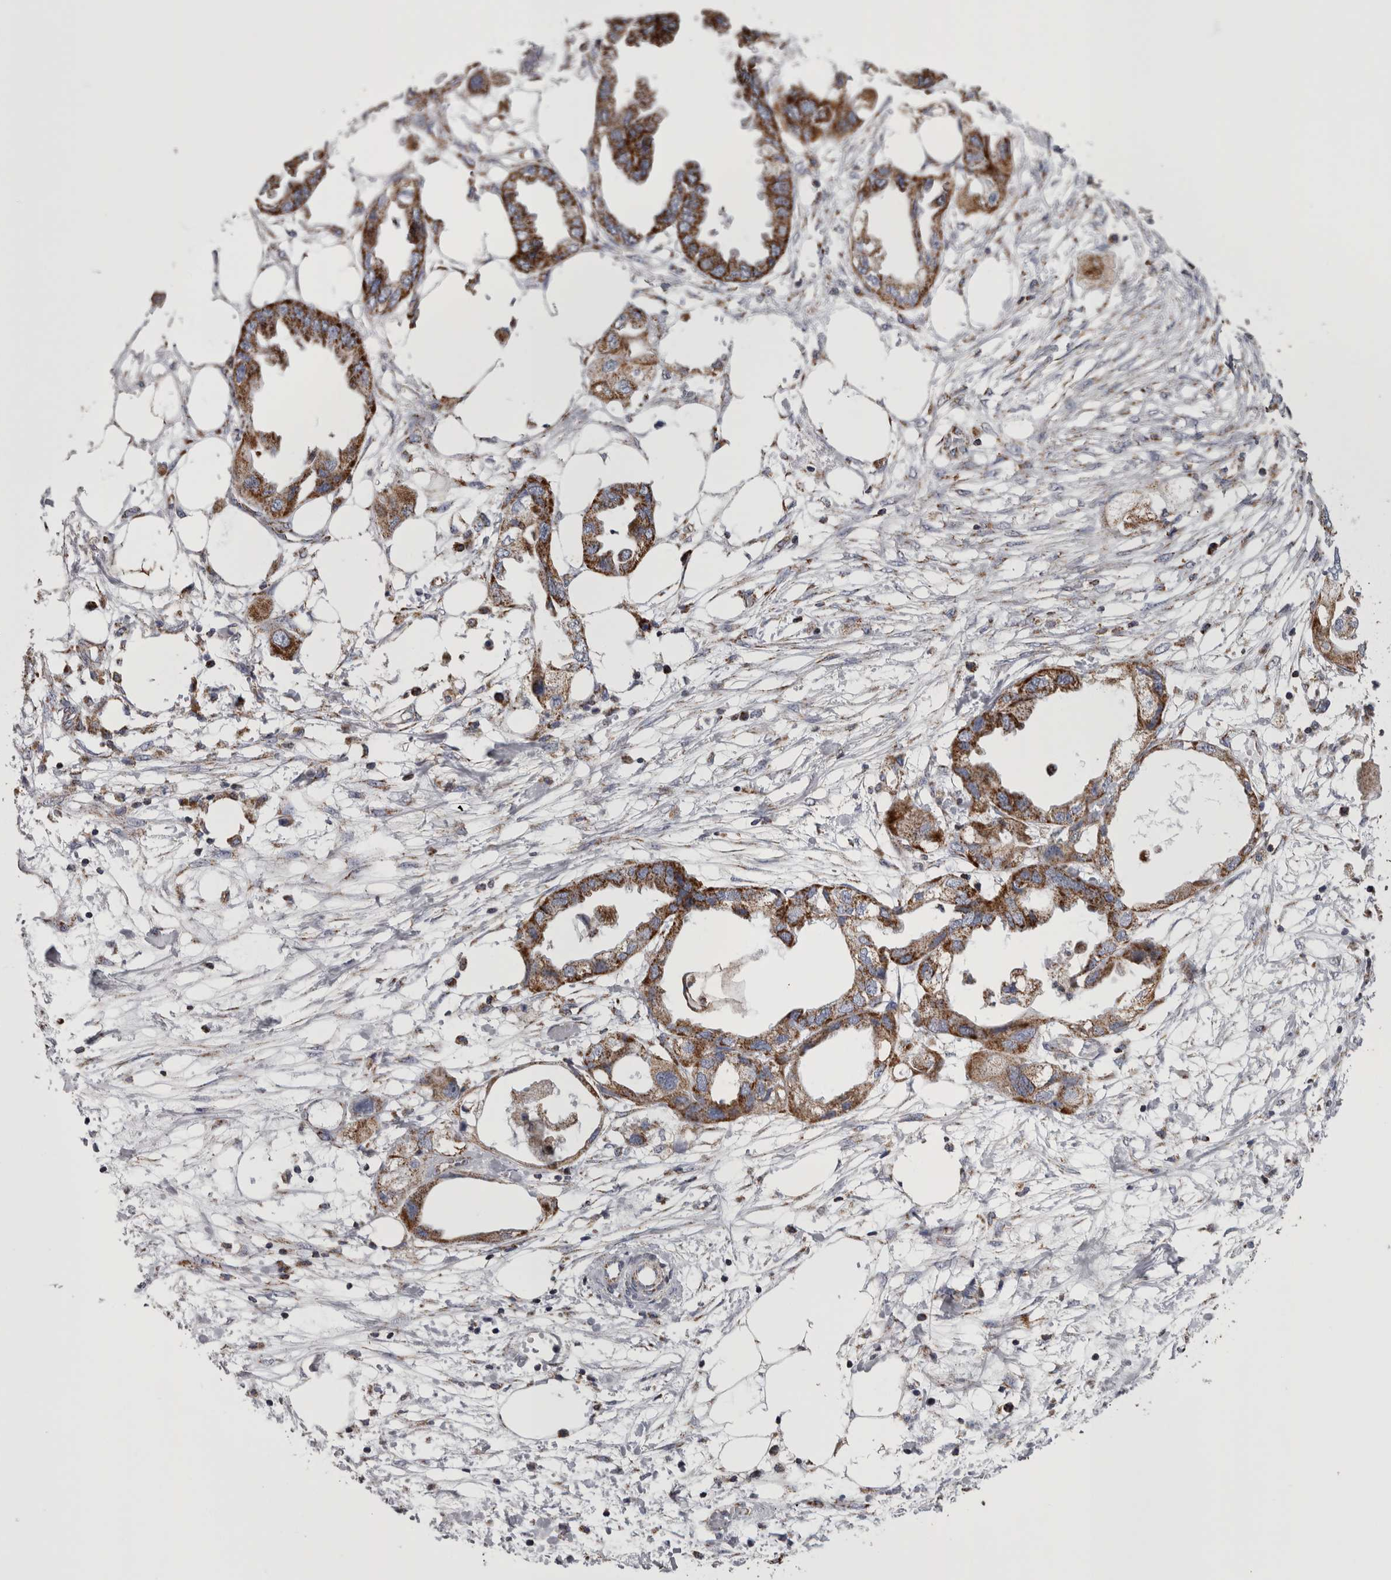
{"staining": {"intensity": "strong", "quantity": ">75%", "location": "cytoplasmic/membranous"}, "tissue": "endometrial cancer", "cell_type": "Tumor cells", "image_type": "cancer", "snomed": [{"axis": "morphology", "description": "Adenocarcinoma, NOS"}, {"axis": "morphology", "description": "Adenocarcinoma, metastatic, NOS"}, {"axis": "topography", "description": "Adipose tissue"}, {"axis": "topography", "description": "Endometrium"}], "caption": "Immunohistochemical staining of human endometrial cancer (metastatic adenocarcinoma) displays high levels of strong cytoplasmic/membranous protein positivity in approximately >75% of tumor cells.", "gene": "MDH2", "patient": {"sex": "female", "age": 67}}